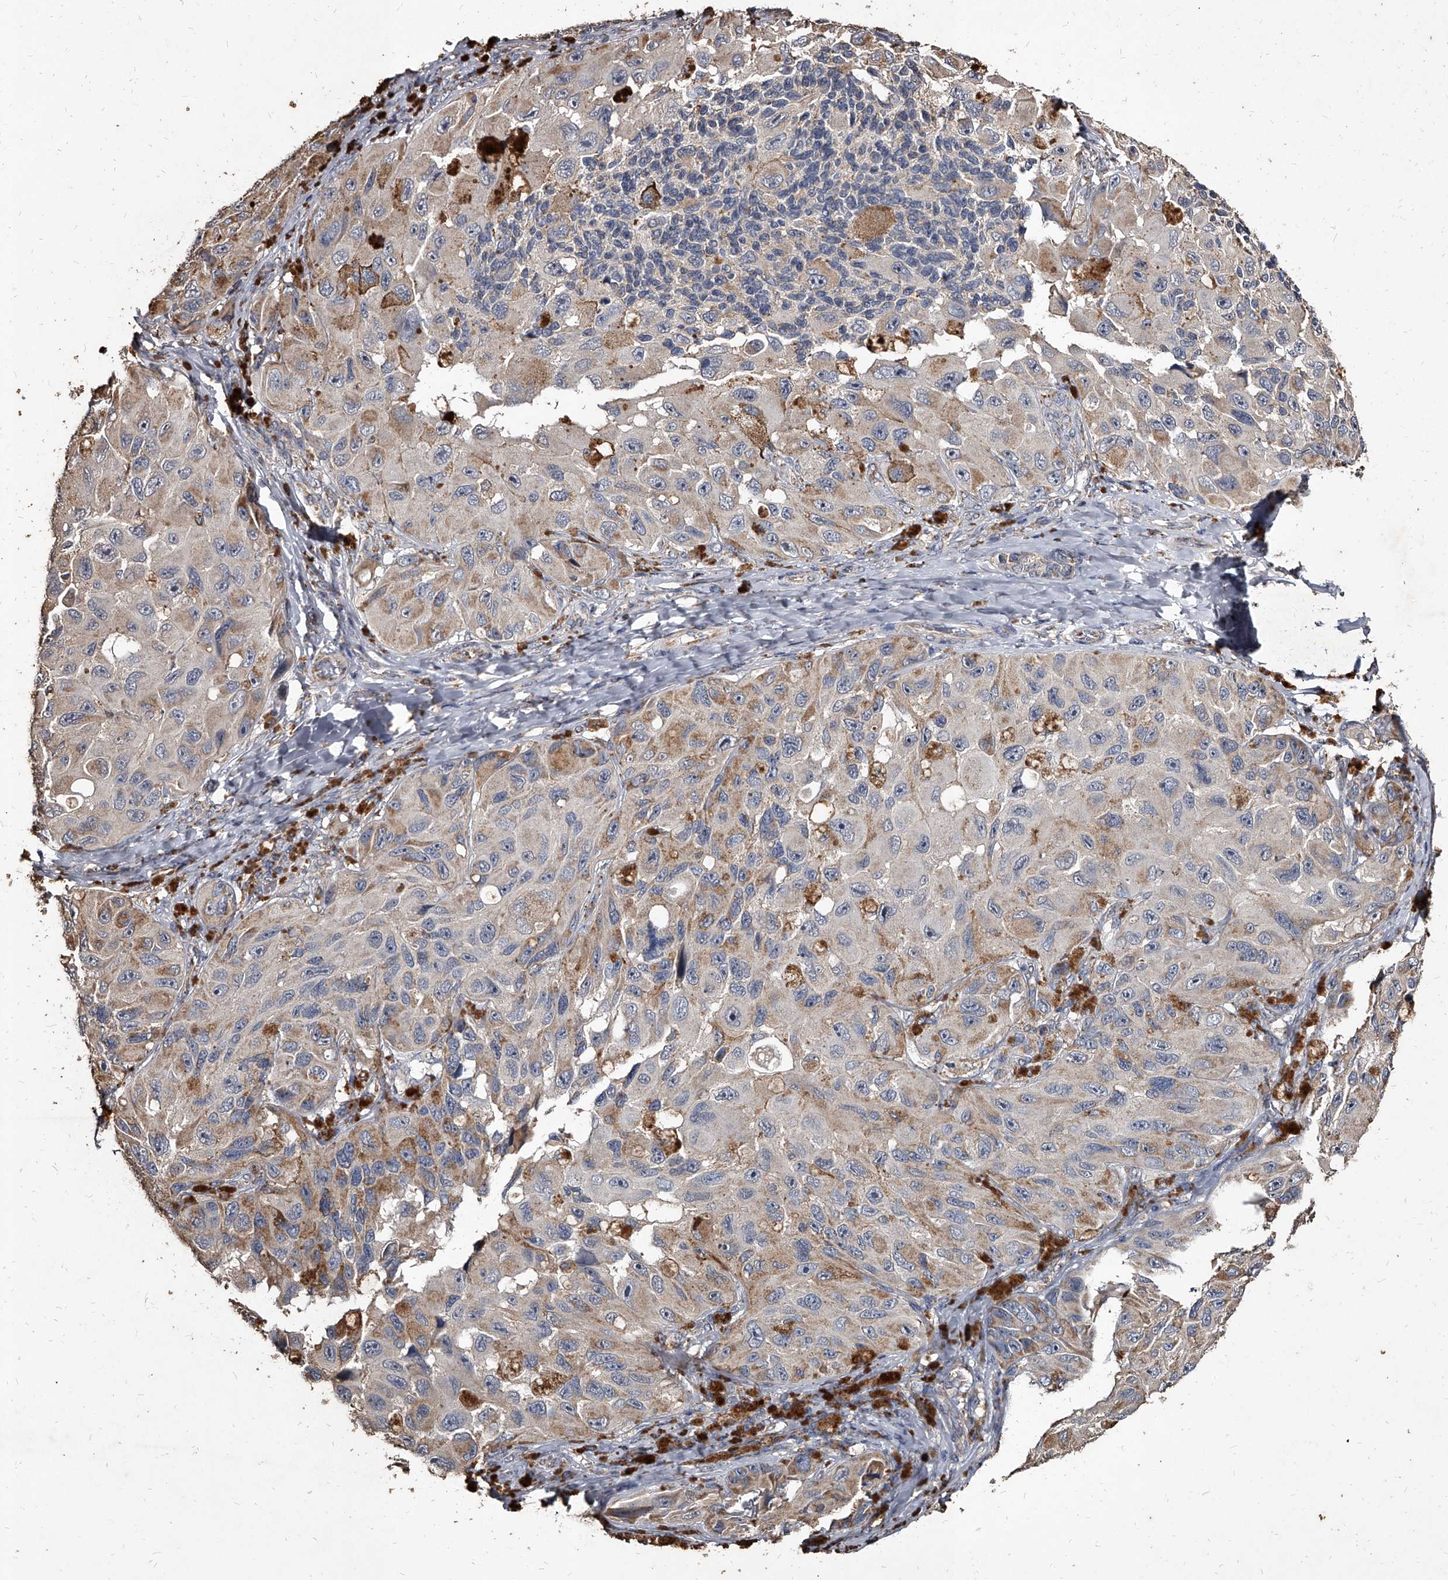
{"staining": {"intensity": "weak", "quantity": "25%-75%", "location": "cytoplasmic/membranous"}, "tissue": "melanoma", "cell_type": "Tumor cells", "image_type": "cancer", "snomed": [{"axis": "morphology", "description": "Malignant melanoma, NOS"}, {"axis": "topography", "description": "Skin"}], "caption": "About 25%-75% of tumor cells in malignant melanoma exhibit weak cytoplasmic/membranous protein expression as visualized by brown immunohistochemical staining.", "gene": "GPR183", "patient": {"sex": "female", "age": 73}}